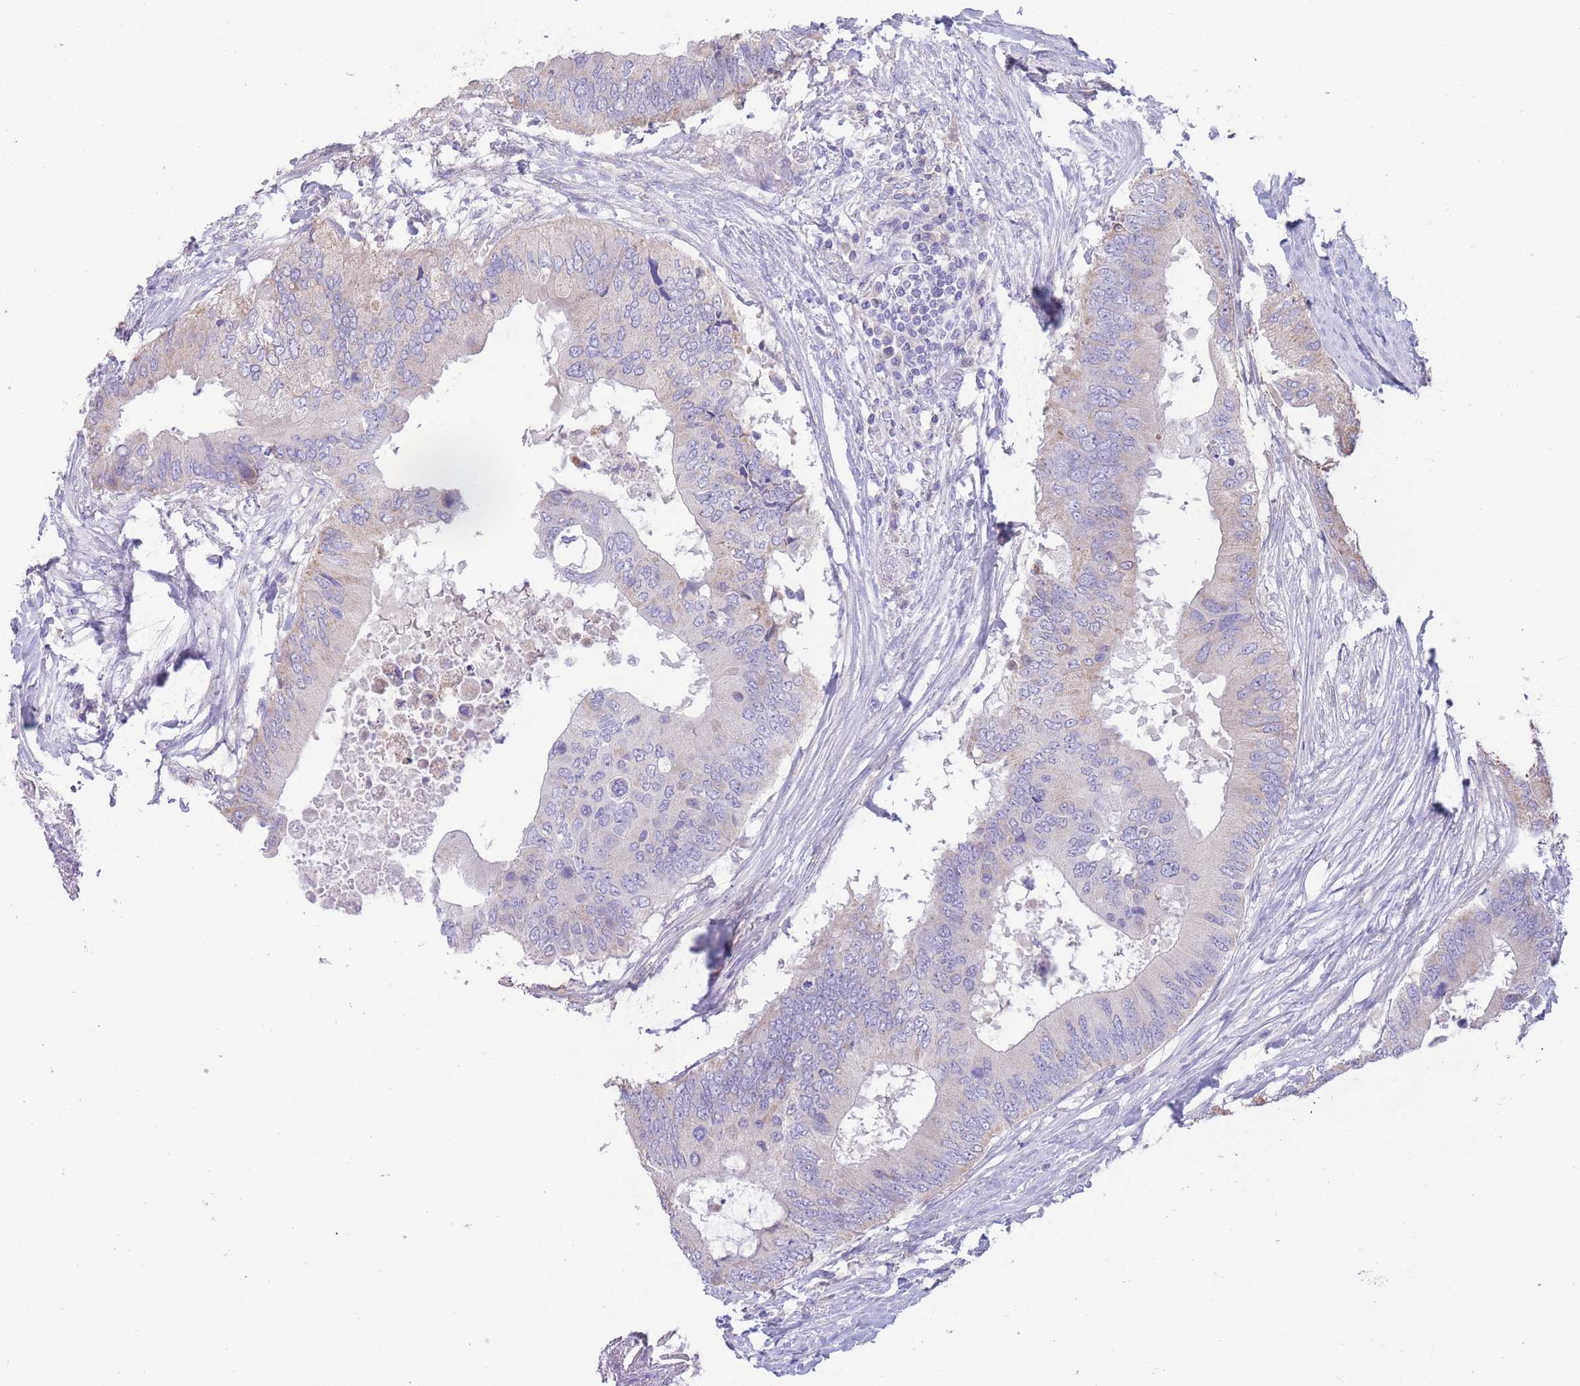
{"staining": {"intensity": "negative", "quantity": "none", "location": "none"}, "tissue": "colorectal cancer", "cell_type": "Tumor cells", "image_type": "cancer", "snomed": [{"axis": "morphology", "description": "Adenocarcinoma, NOS"}, {"axis": "topography", "description": "Colon"}], "caption": "IHC micrograph of neoplastic tissue: colorectal adenocarcinoma stained with DAB (3,3'-diaminobenzidine) shows no significant protein expression in tumor cells.", "gene": "FAH", "patient": {"sex": "male", "age": 71}}